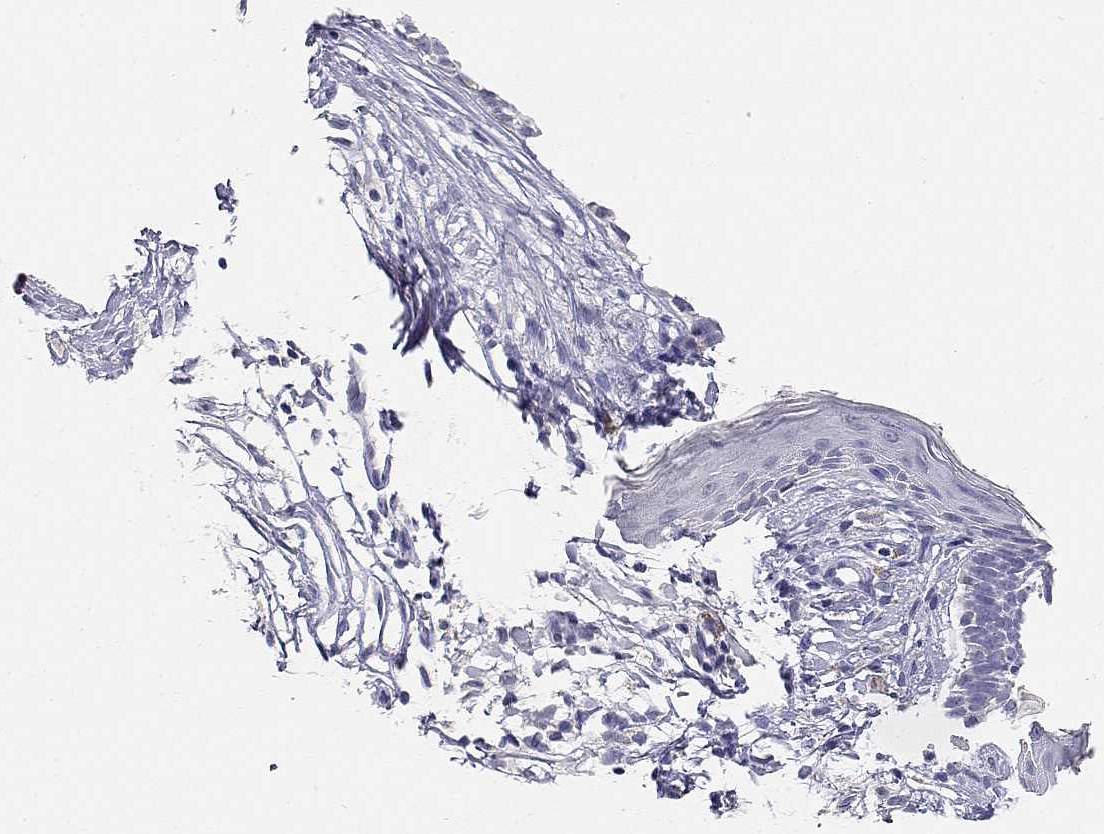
{"staining": {"intensity": "negative", "quantity": "none", "location": "none"}, "tissue": "skin cancer", "cell_type": "Tumor cells", "image_type": "cancer", "snomed": [{"axis": "morphology", "description": "Basal cell carcinoma"}, {"axis": "topography", "description": "Skin"}], "caption": "The micrograph displays no significant positivity in tumor cells of skin cancer (basal cell carcinoma).", "gene": "ADA", "patient": {"sex": "male", "age": 85}}